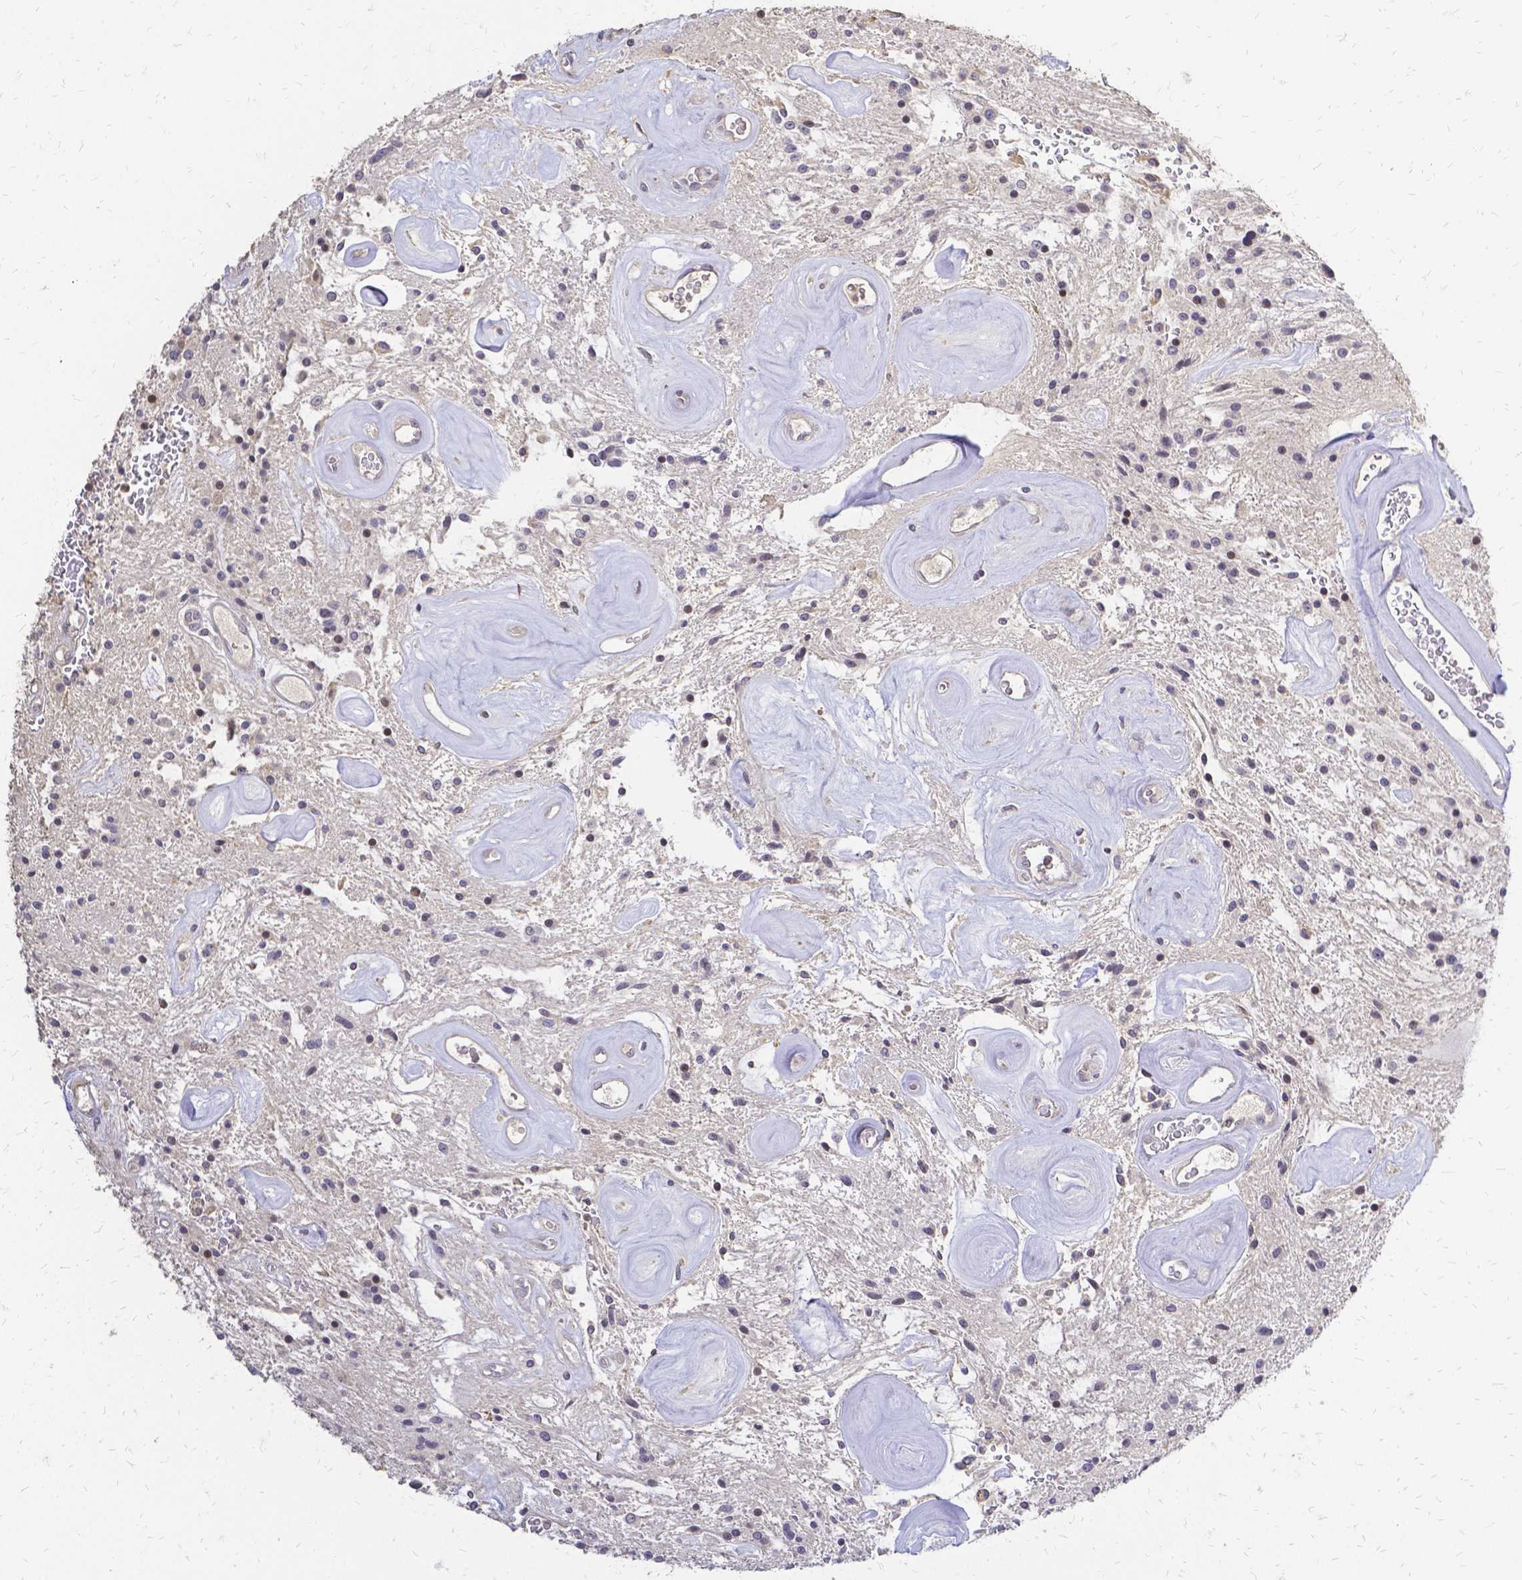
{"staining": {"intensity": "negative", "quantity": "none", "location": "none"}, "tissue": "glioma", "cell_type": "Tumor cells", "image_type": "cancer", "snomed": [{"axis": "morphology", "description": "Glioma, malignant, Low grade"}, {"axis": "topography", "description": "Cerebellum"}], "caption": "IHC photomicrograph of malignant glioma (low-grade) stained for a protein (brown), which demonstrates no positivity in tumor cells.", "gene": "CIB1", "patient": {"sex": "female", "age": 14}}